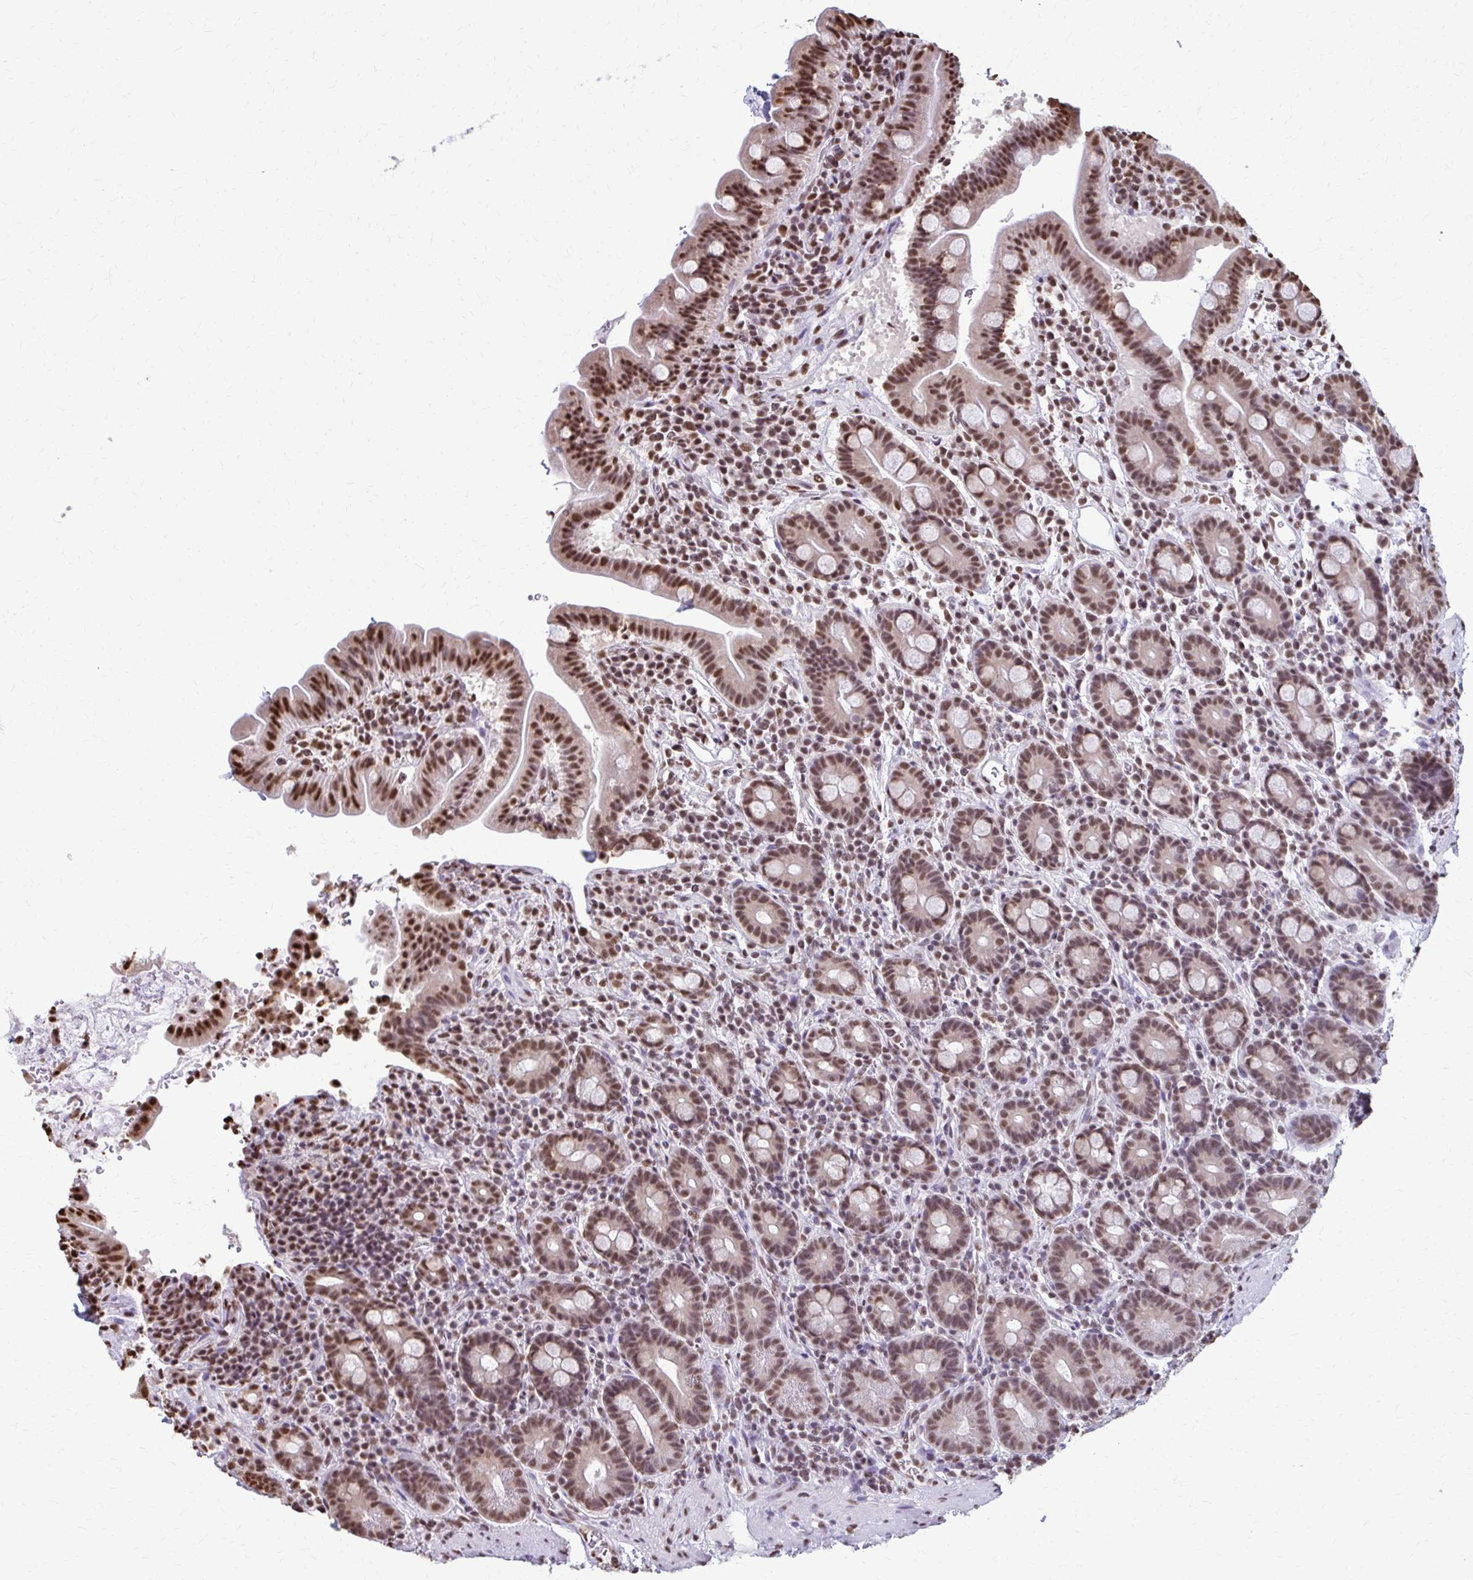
{"staining": {"intensity": "moderate", "quantity": ">75%", "location": "nuclear"}, "tissue": "small intestine", "cell_type": "Glandular cells", "image_type": "normal", "snomed": [{"axis": "morphology", "description": "Normal tissue, NOS"}, {"axis": "topography", "description": "Small intestine"}], "caption": "This histopathology image exhibits immunohistochemistry (IHC) staining of normal human small intestine, with medium moderate nuclear positivity in approximately >75% of glandular cells.", "gene": "SNRPA", "patient": {"sex": "male", "age": 26}}